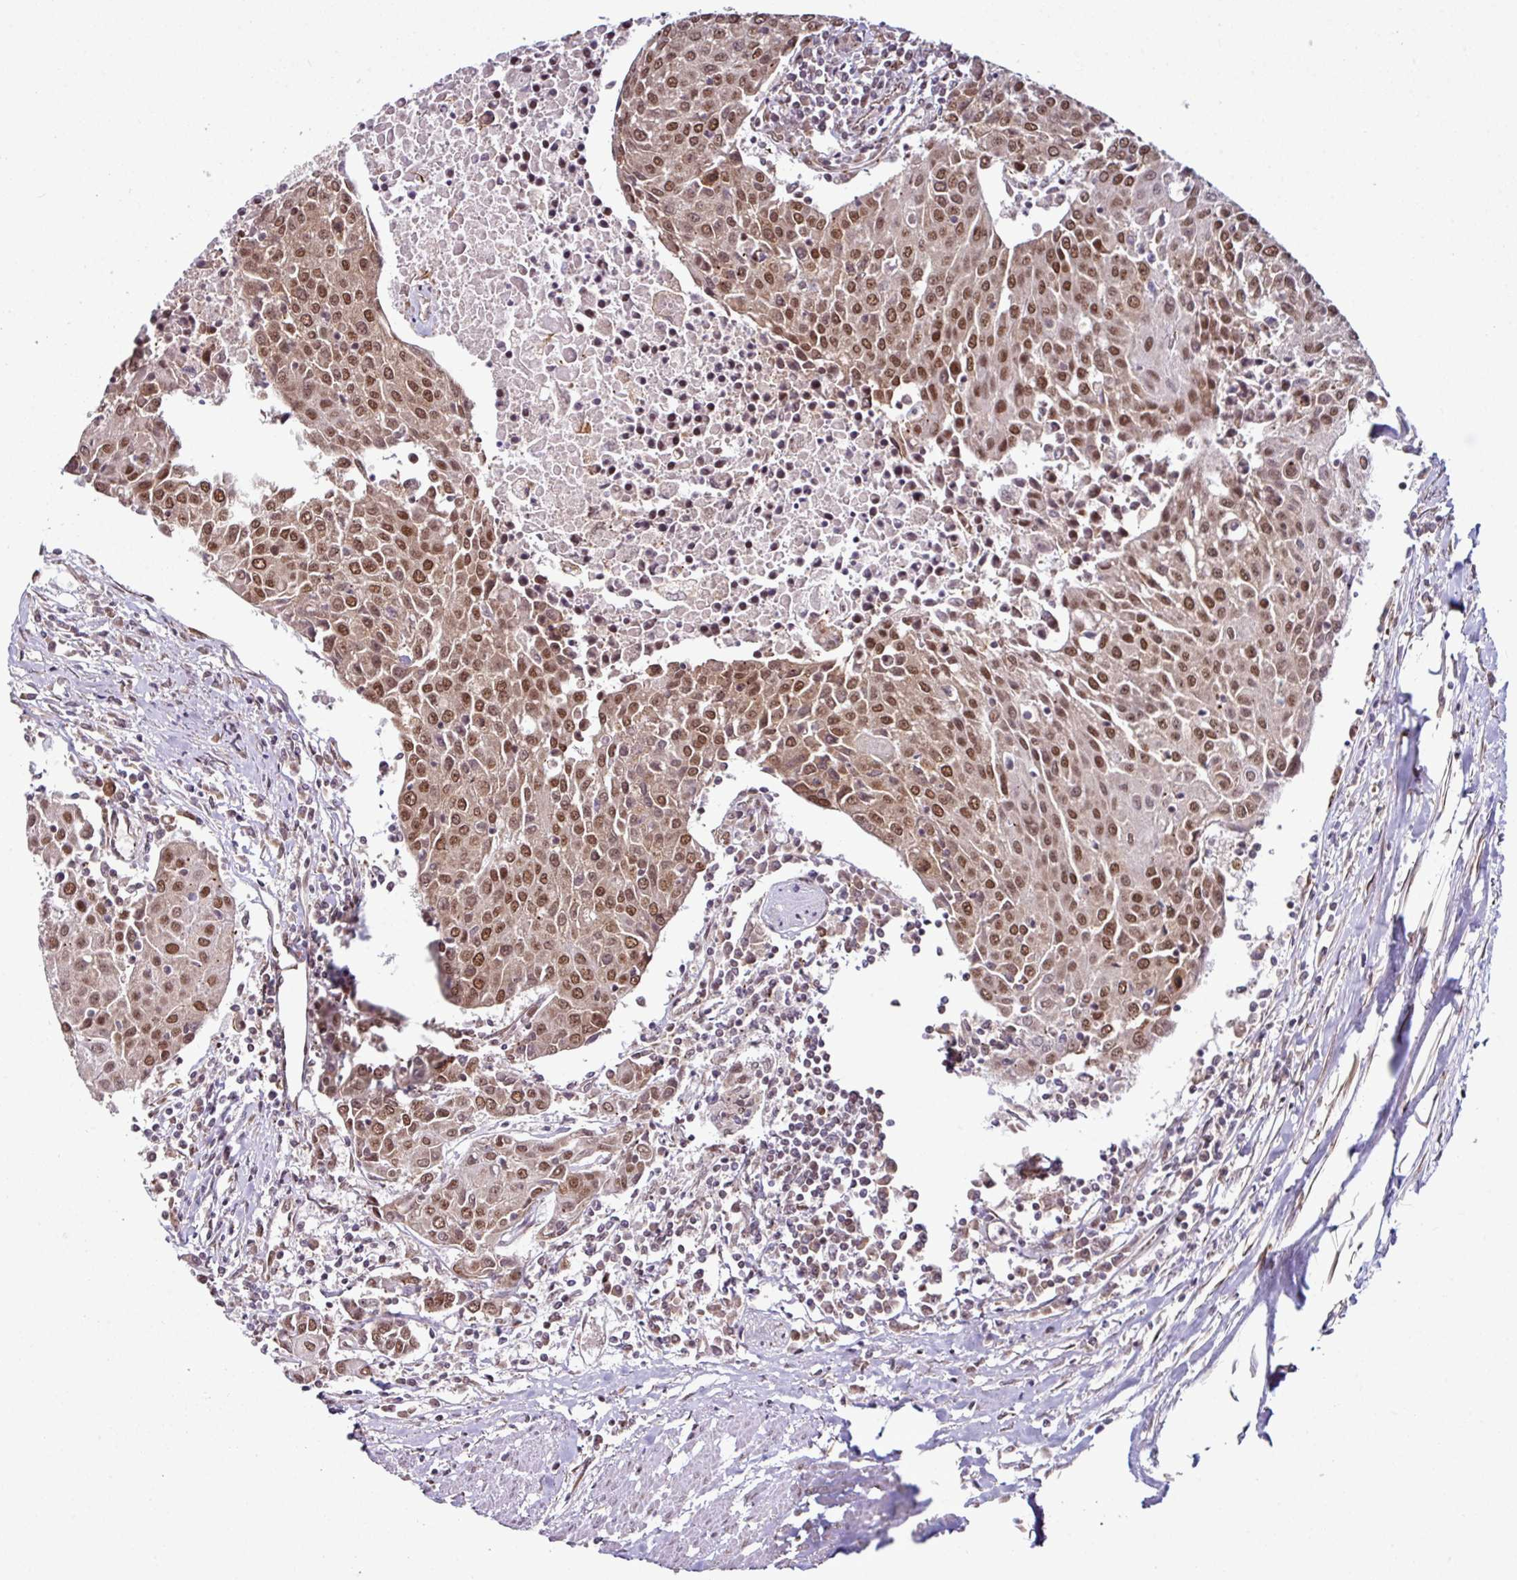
{"staining": {"intensity": "moderate", "quantity": "25%-75%", "location": "nuclear"}, "tissue": "urothelial cancer", "cell_type": "Tumor cells", "image_type": "cancer", "snomed": [{"axis": "morphology", "description": "Urothelial carcinoma, High grade"}, {"axis": "topography", "description": "Urinary bladder"}], "caption": "A high-resolution image shows IHC staining of urothelial carcinoma (high-grade), which reveals moderate nuclear staining in approximately 25%-75% of tumor cells.", "gene": "MORF4L2", "patient": {"sex": "female", "age": 85}}